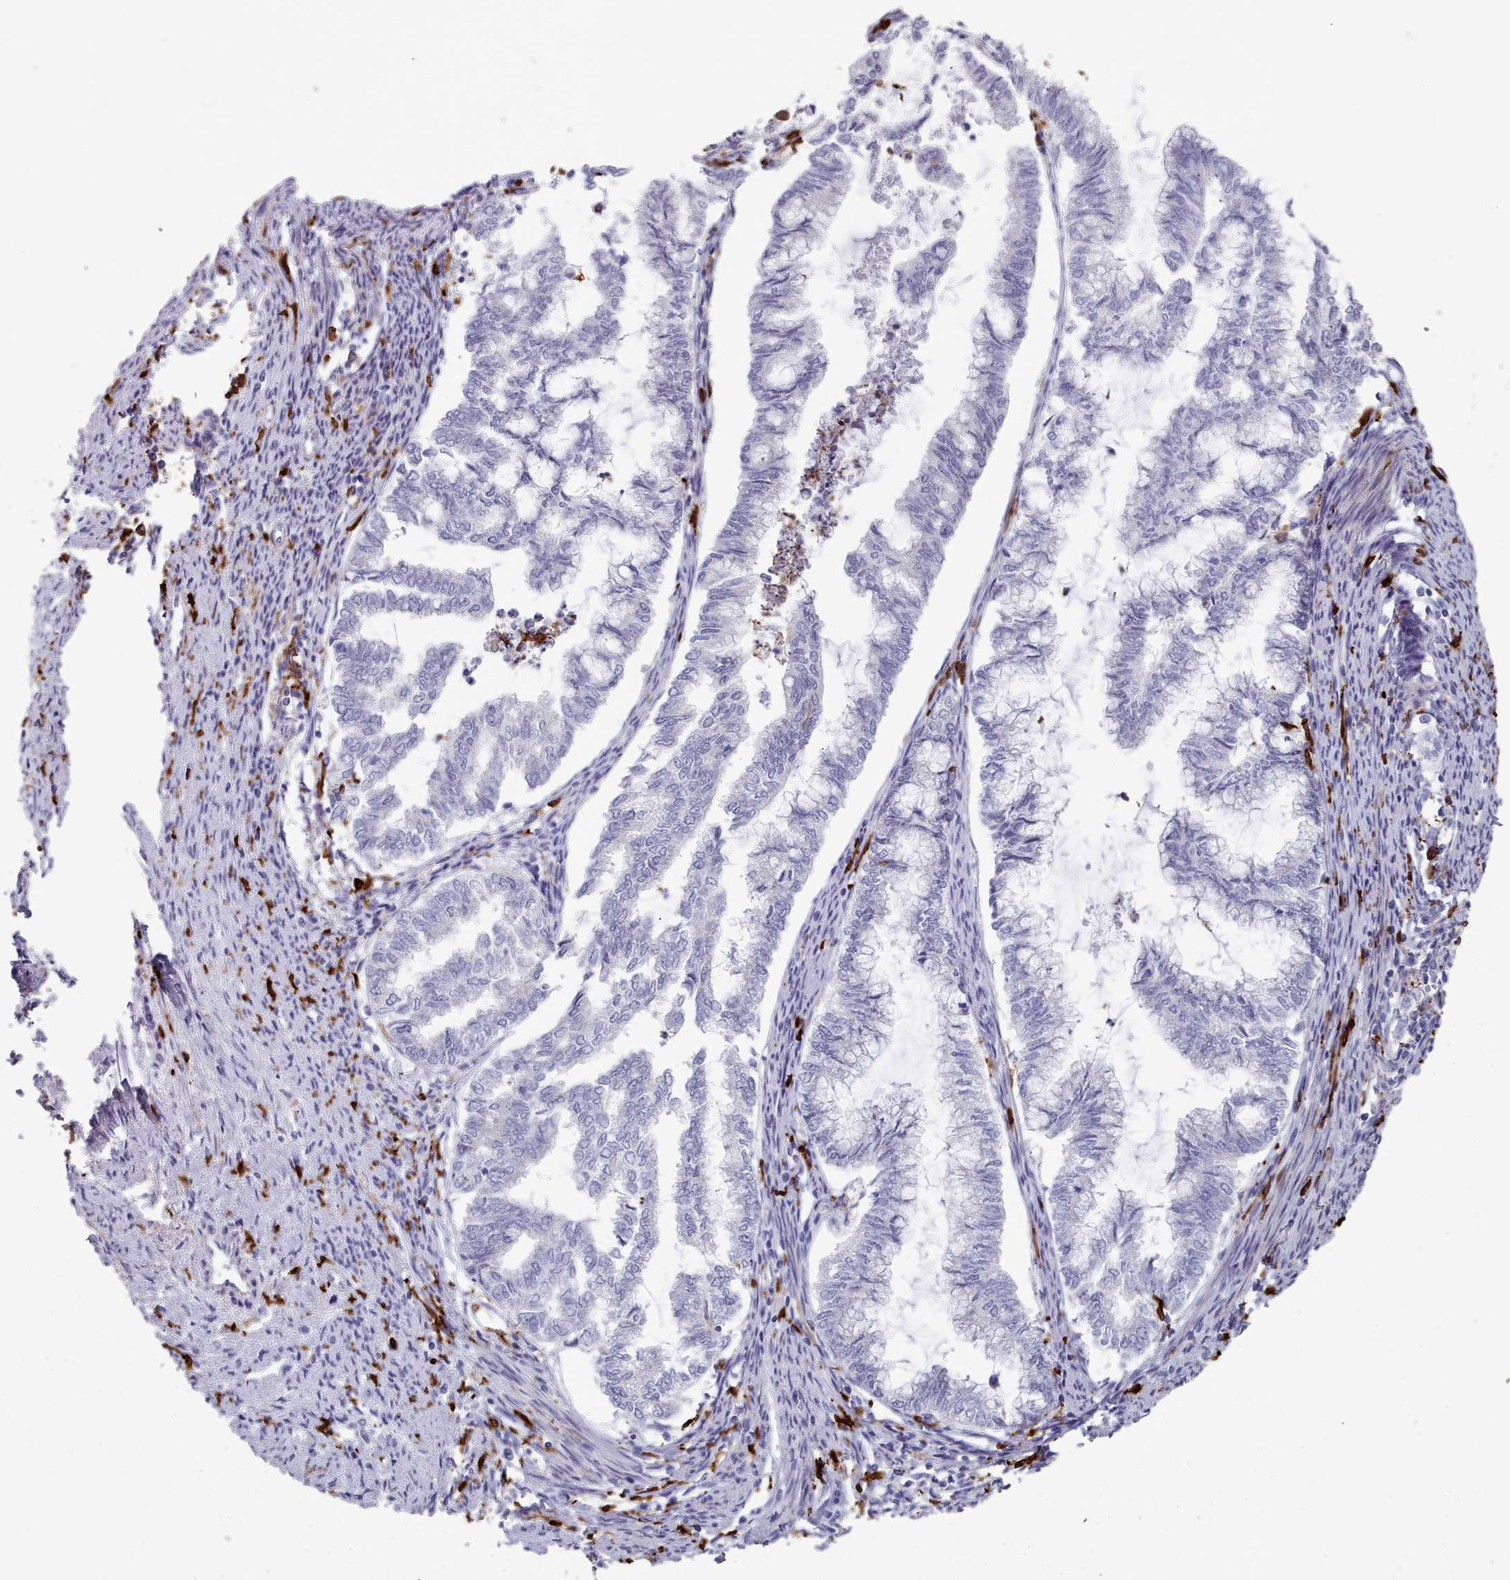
{"staining": {"intensity": "negative", "quantity": "none", "location": "none"}, "tissue": "endometrial cancer", "cell_type": "Tumor cells", "image_type": "cancer", "snomed": [{"axis": "morphology", "description": "Adenocarcinoma, NOS"}, {"axis": "topography", "description": "Endometrium"}], "caption": "There is no significant positivity in tumor cells of endometrial cancer (adenocarcinoma).", "gene": "AIF1", "patient": {"sex": "female", "age": 79}}